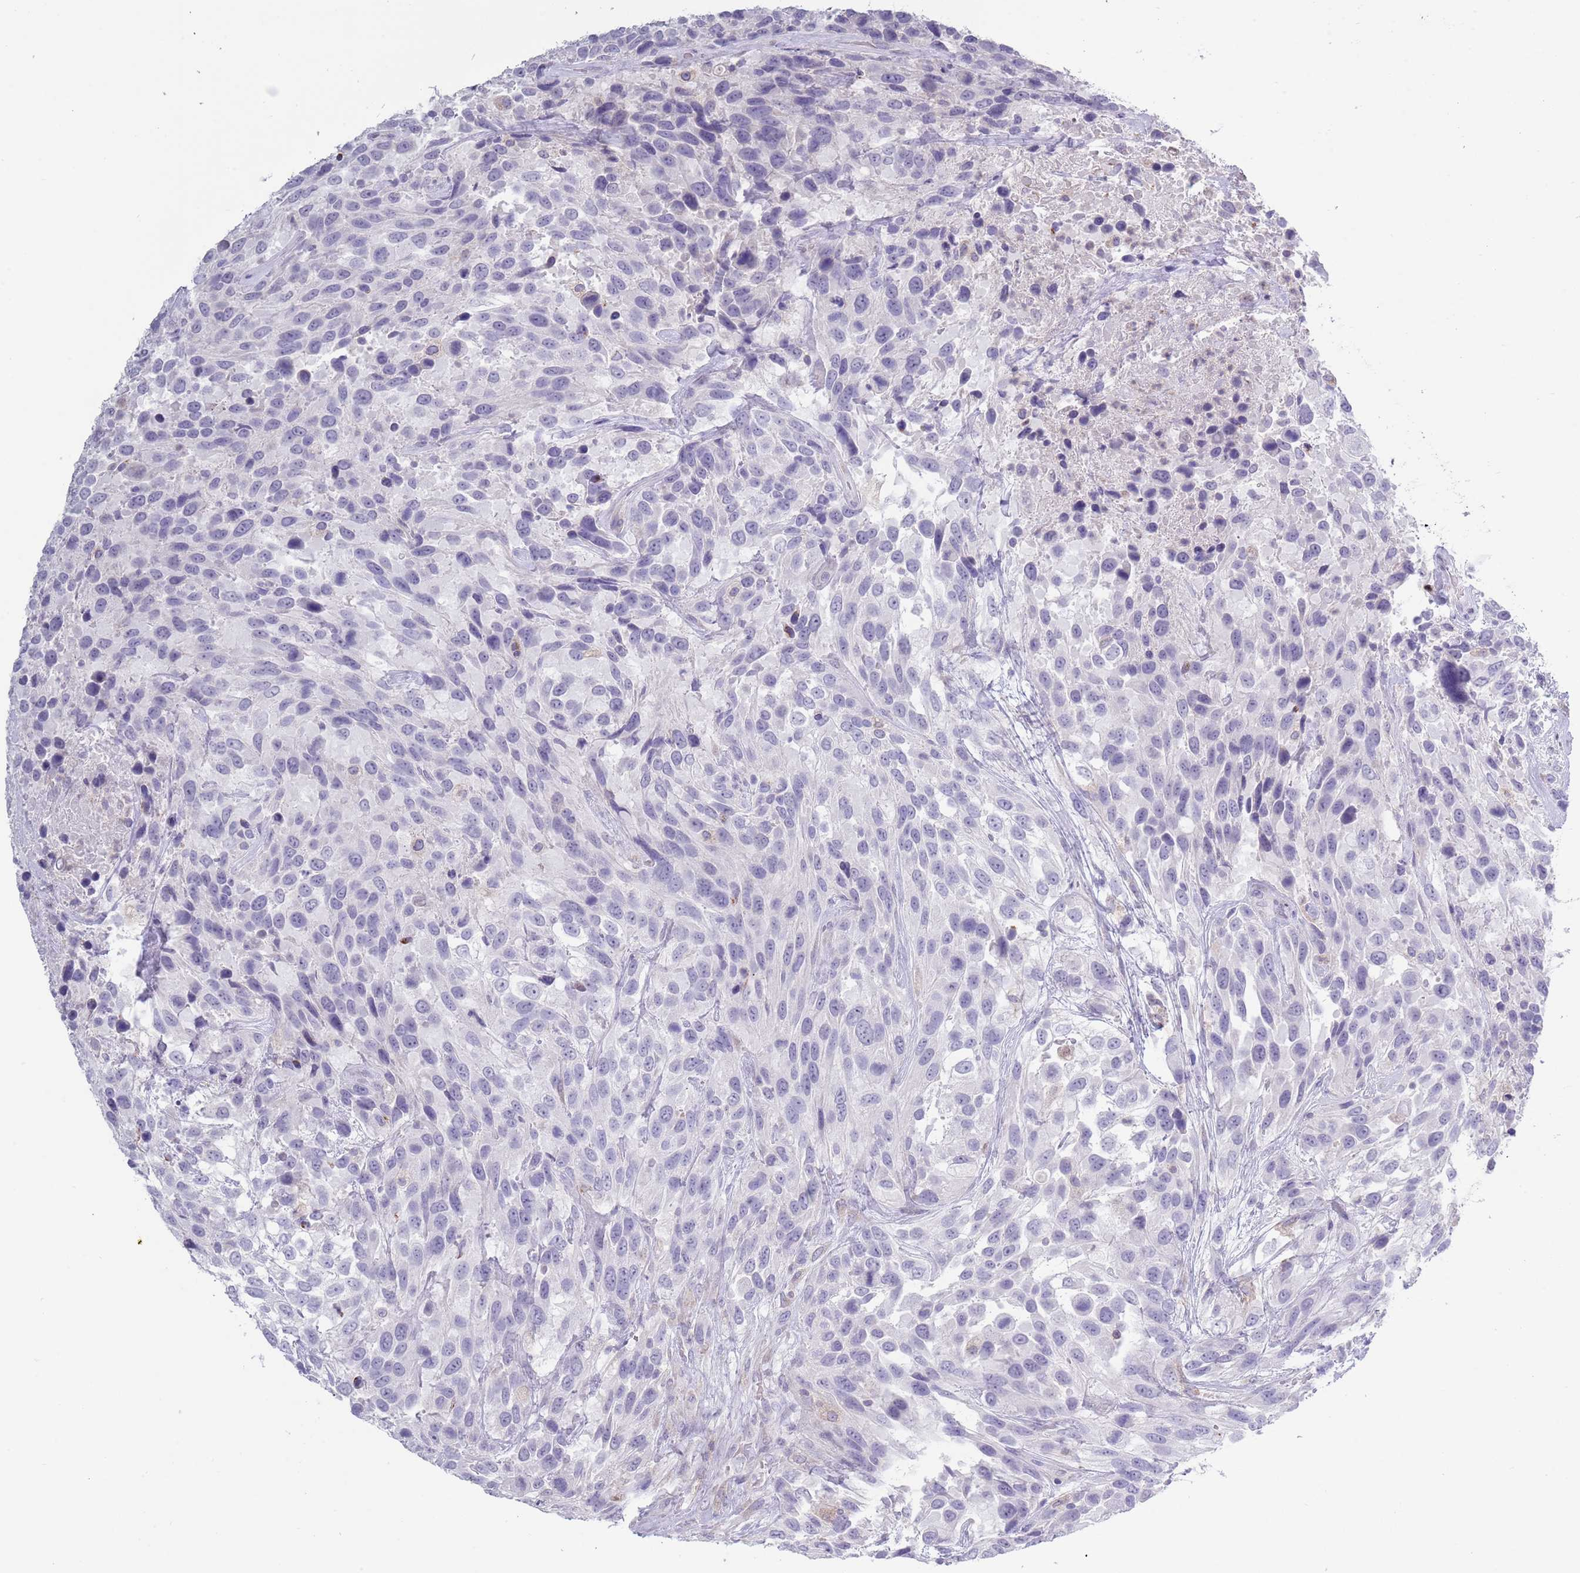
{"staining": {"intensity": "negative", "quantity": "none", "location": "none"}, "tissue": "urothelial cancer", "cell_type": "Tumor cells", "image_type": "cancer", "snomed": [{"axis": "morphology", "description": "Urothelial carcinoma, High grade"}, {"axis": "topography", "description": "Urinary bladder"}], "caption": "This is an immunohistochemistry (IHC) micrograph of urothelial cancer. There is no staining in tumor cells.", "gene": "ACSBG1", "patient": {"sex": "female", "age": 70}}